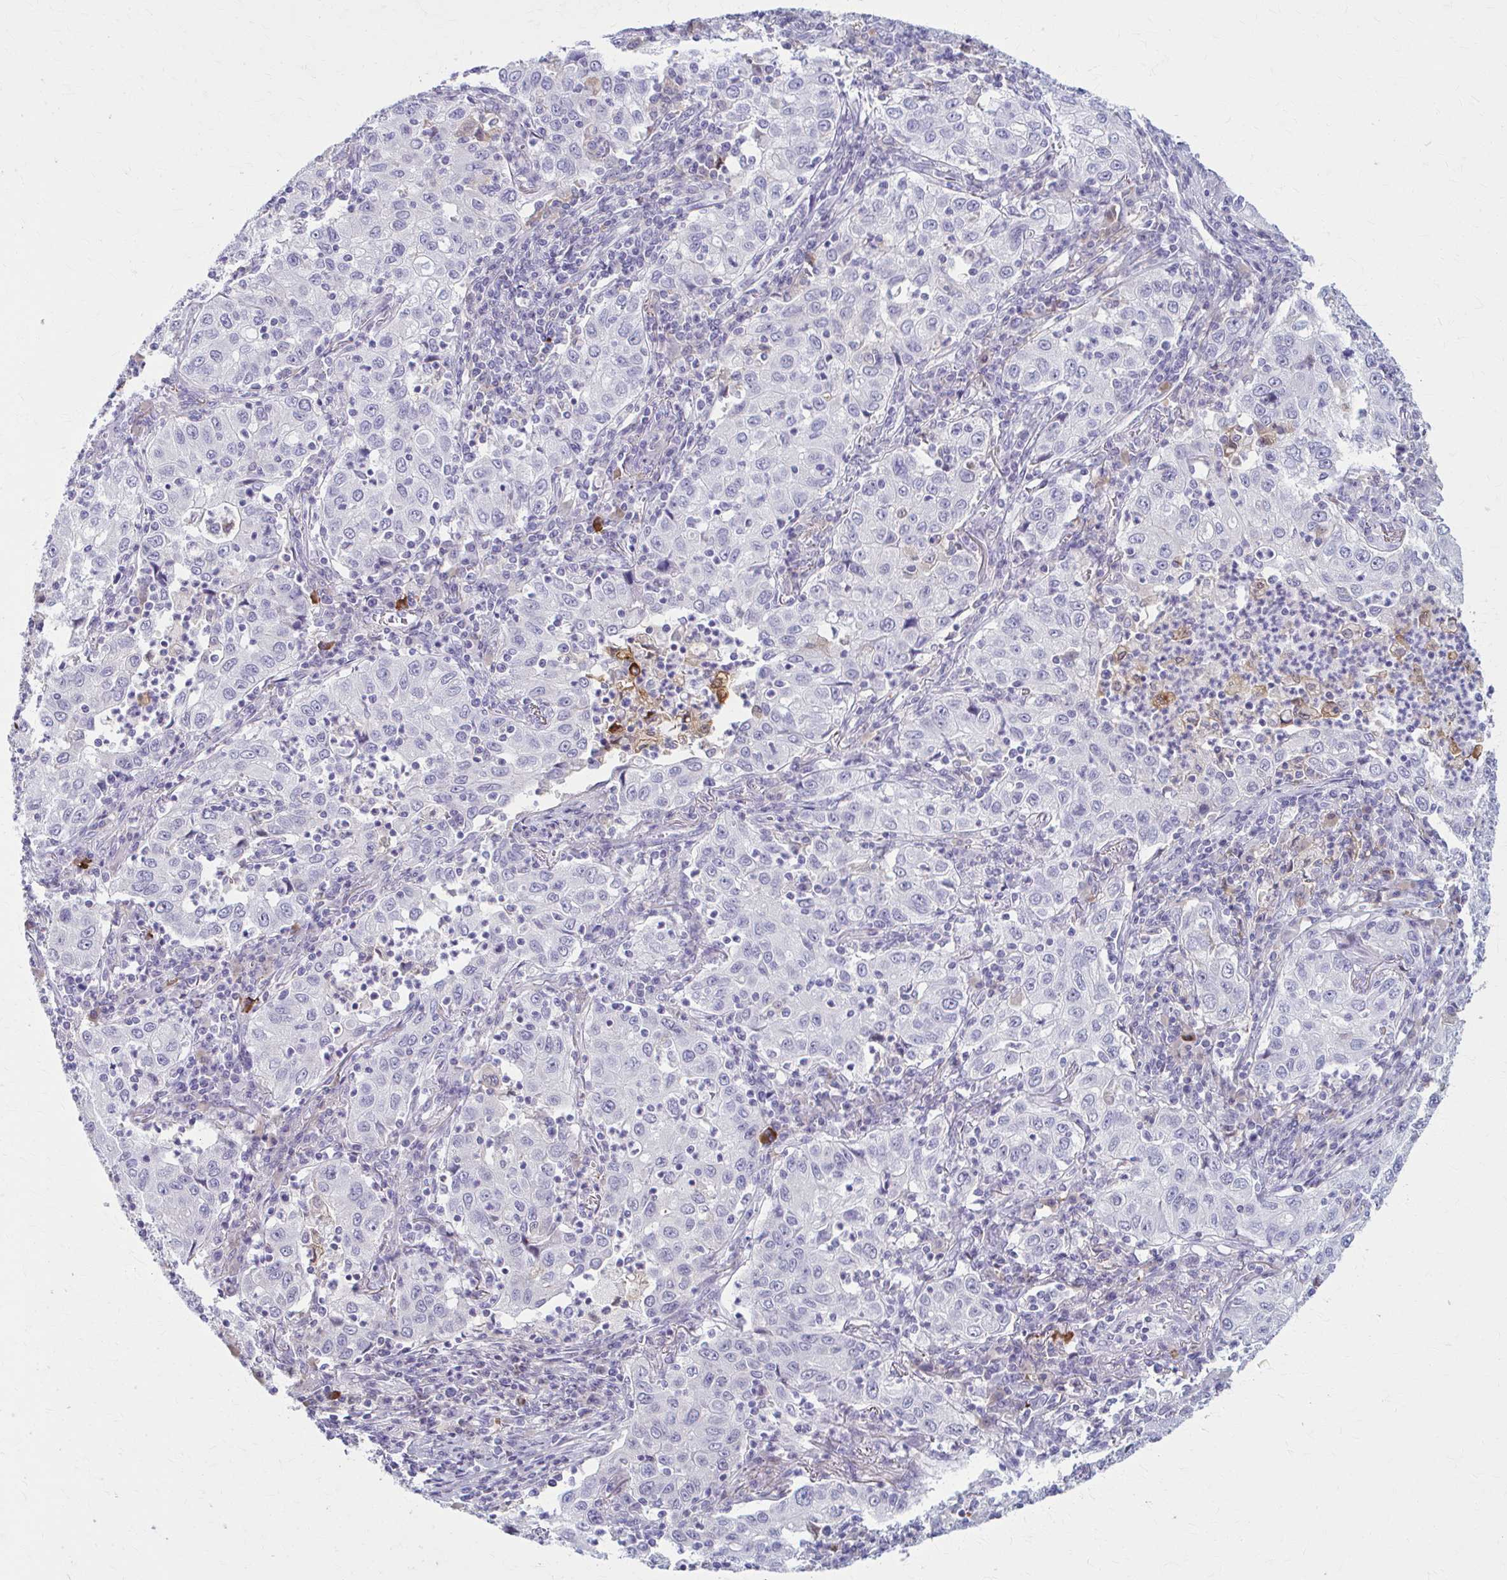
{"staining": {"intensity": "negative", "quantity": "none", "location": "none"}, "tissue": "lung cancer", "cell_type": "Tumor cells", "image_type": "cancer", "snomed": [{"axis": "morphology", "description": "Squamous cell carcinoma, NOS"}, {"axis": "topography", "description": "Lung"}], "caption": "High magnification brightfield microscopy of lung squamous cell carcinoma stained with DAB (brown) and counterstained with hematoxylin (blue): tumor cells show no significant expression.", "gene": "LDLRAP1", "patient": {"sex": "male", "age": 71}}